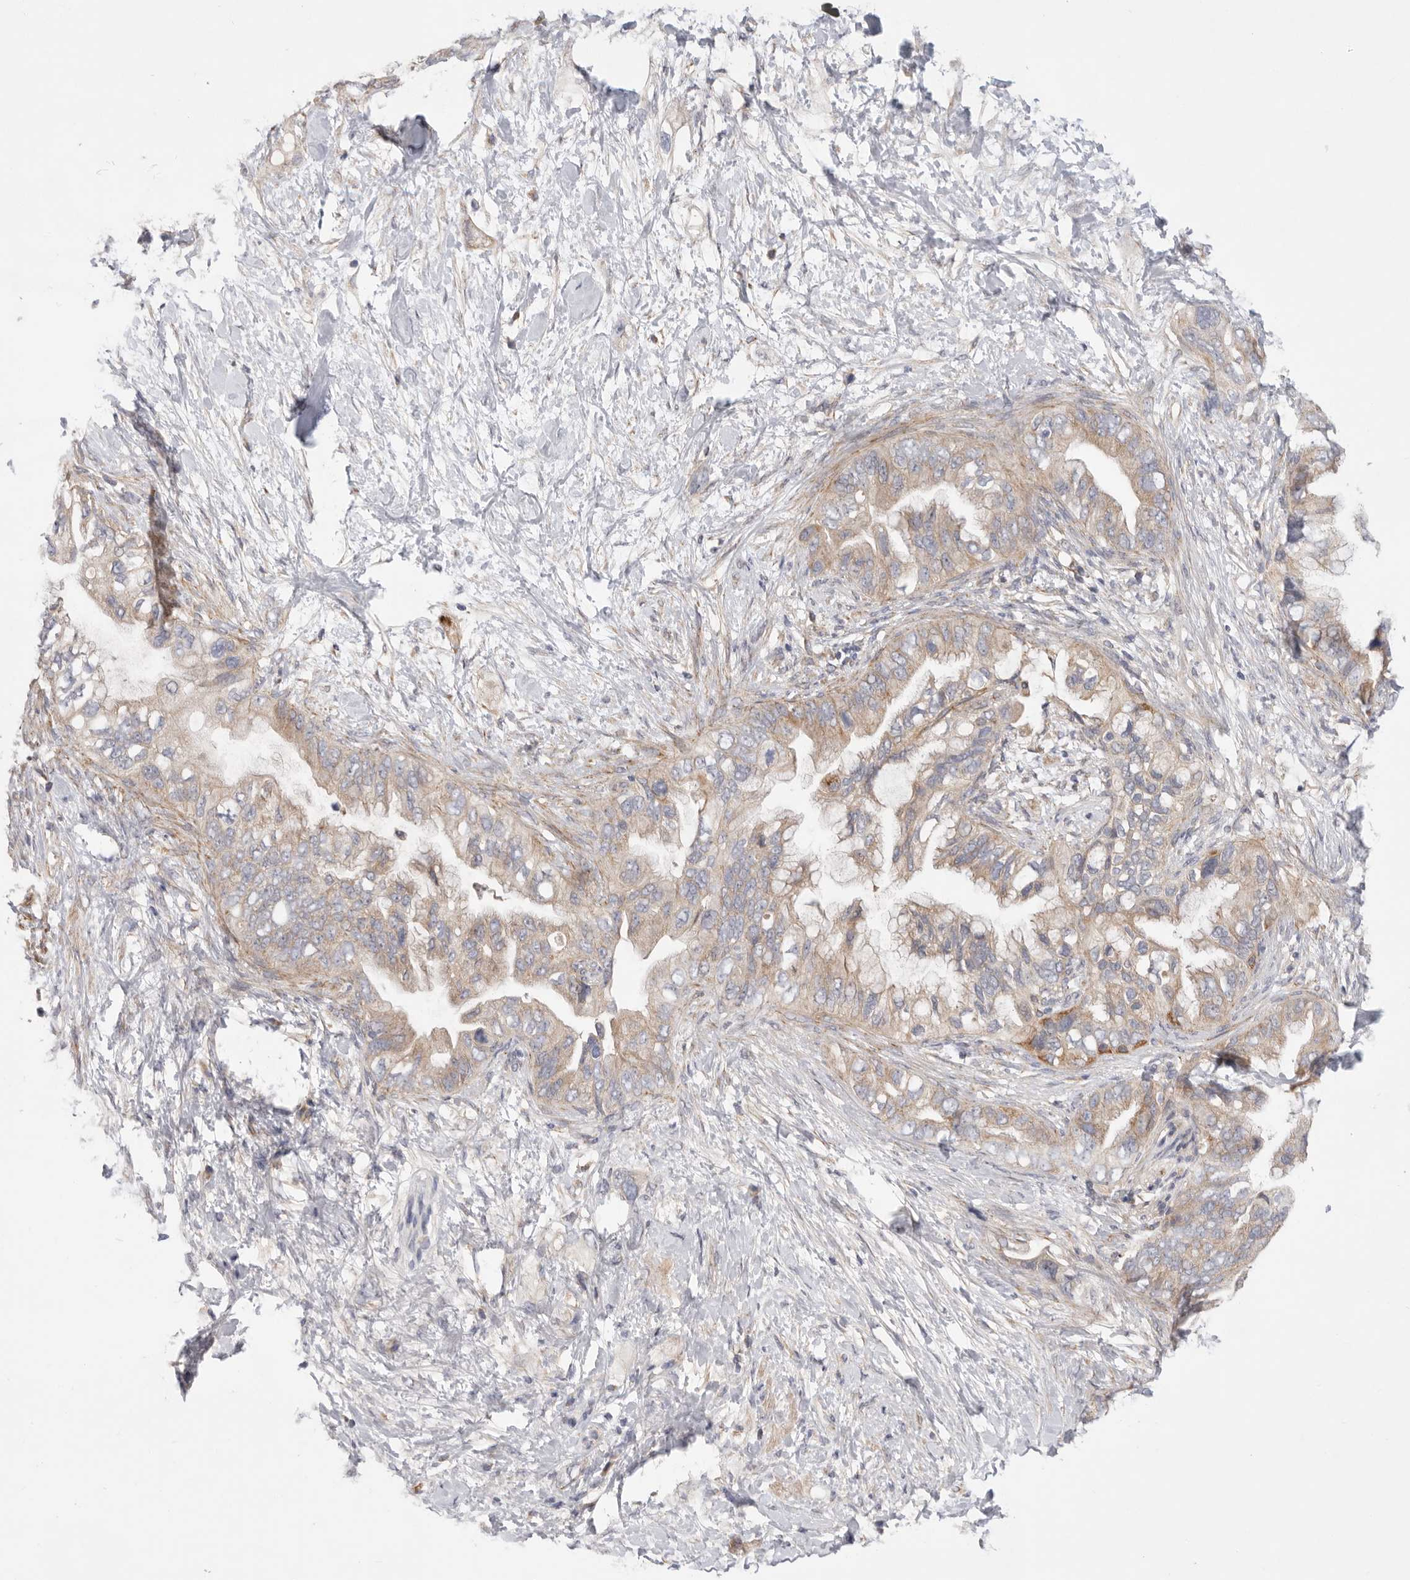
{"staining": {"intensity": "moderate", "quantity": "25%-75%", "location": "cytoplasmic/membranous"}, "tissue": "pancreatic cancer", "cell_type": "Tumor cells", "image_type": "cancer", "snomed": [{"axis": "morphology", "description": "Adenocarcinoma, NOS"}, {"axis": "topography", "description": "Pancreas"}], "caption": "Pancreatic cancer stained for a protein (brown) exhibits moderate cytoplasmic/membranous positive expression in approximately 25%-75% of tumor cells.", "gene": "MTFR1L", "patient": {"sex": "female", "age": 56}}